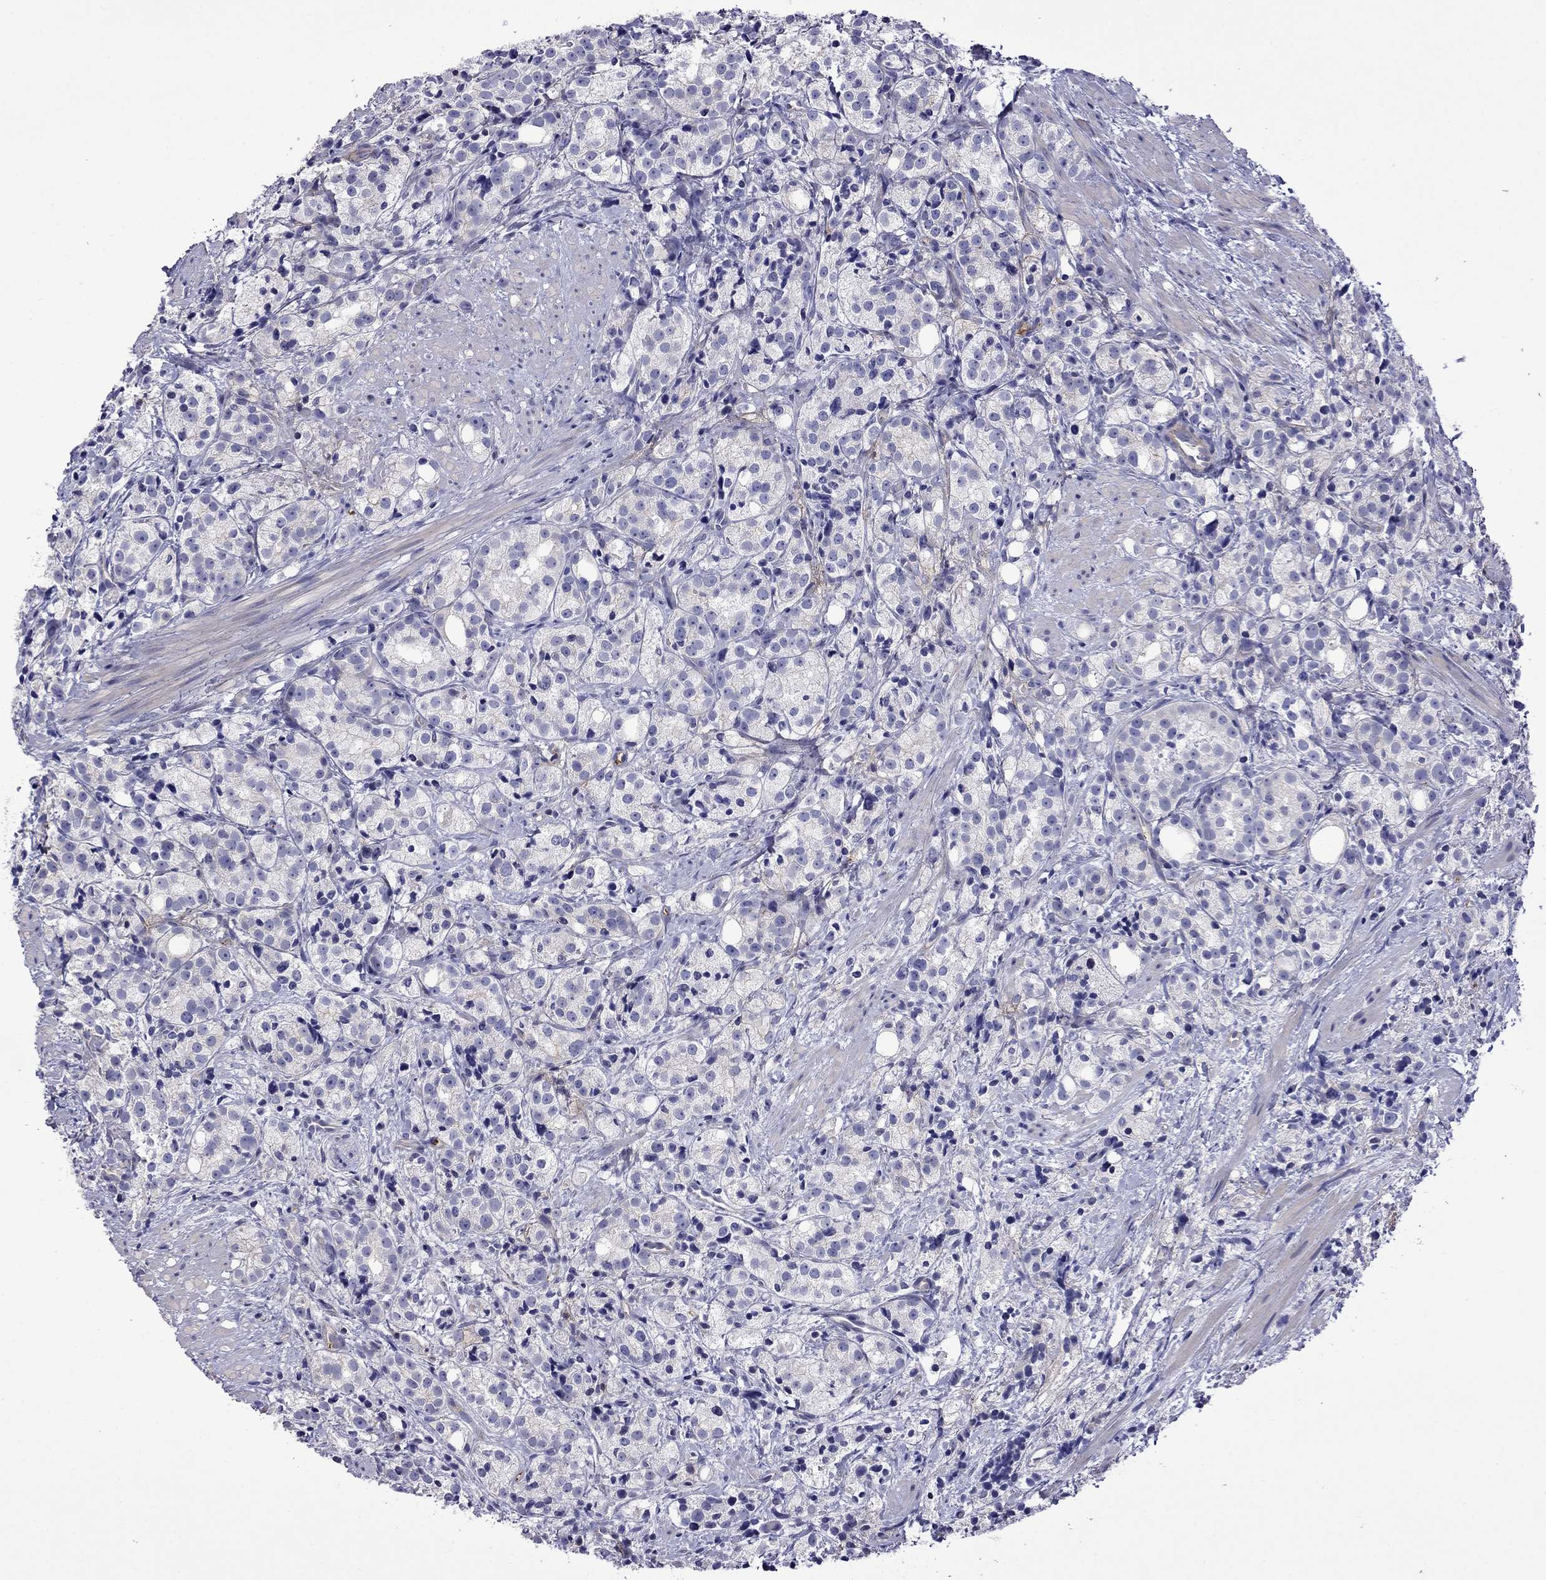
{"staining": {"intensity": "negative", "quantity": "none", "location": "none"}, "tissue": "prostate cancer", "cell_type": "Tumor cells", "image_type": "cancer", "snomed": [{"axis": "morphology", "description": "Adenocarcinoma, High grade"}, {"axis": "topography", "description": "Prostate"}], "caption": "Immunohistochemistry photomicrograph of neoplastic tissue: human prostate adenocarcinoma (high-grade) stained with DAB exhibits no significant protein staining in tumor cells.", "gene": "STAR", "patient": {"sex": "male", "age": 53}}